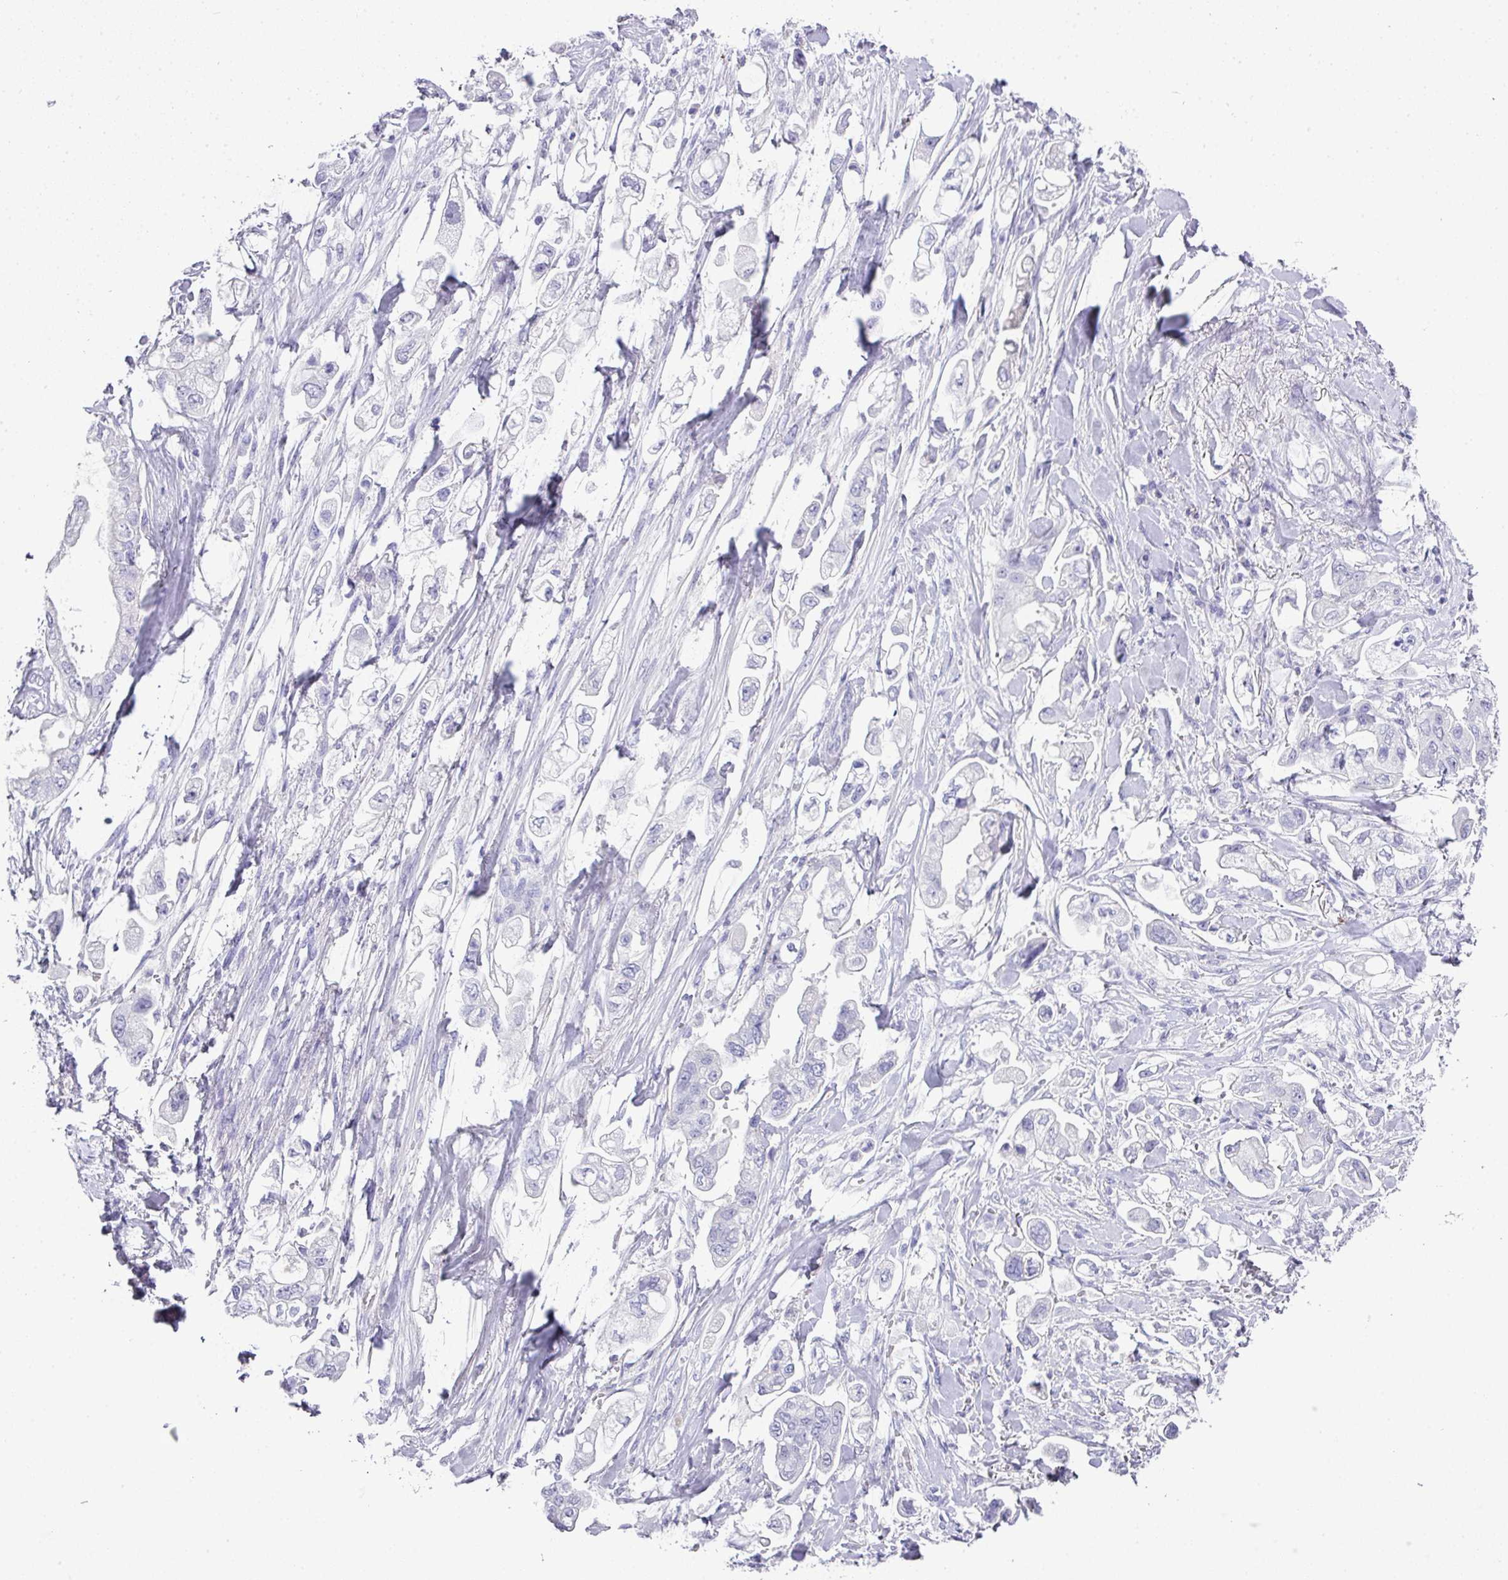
{"staining": {"intensity": "negative", "quantity": "none", "location": "none"}, "tissue": "stomach cancer", "cell_type": "Tumor cells", "image_type": "cancer", "snomed": [{"axis": "morphology", "description": "Adenocarcinoma, NOS"}, {"axis": "topography", "description": "Stomach"}], "caption": "A photomicrograph of stomach cancer stained for a protein displays no brown staining in tumor cells. (DAB (3,3'-diaminobenzidine) IHC with hematoxylin counter stain).", "gene": "BCL11A", "patient": {"sex": "male", "age": 62}}